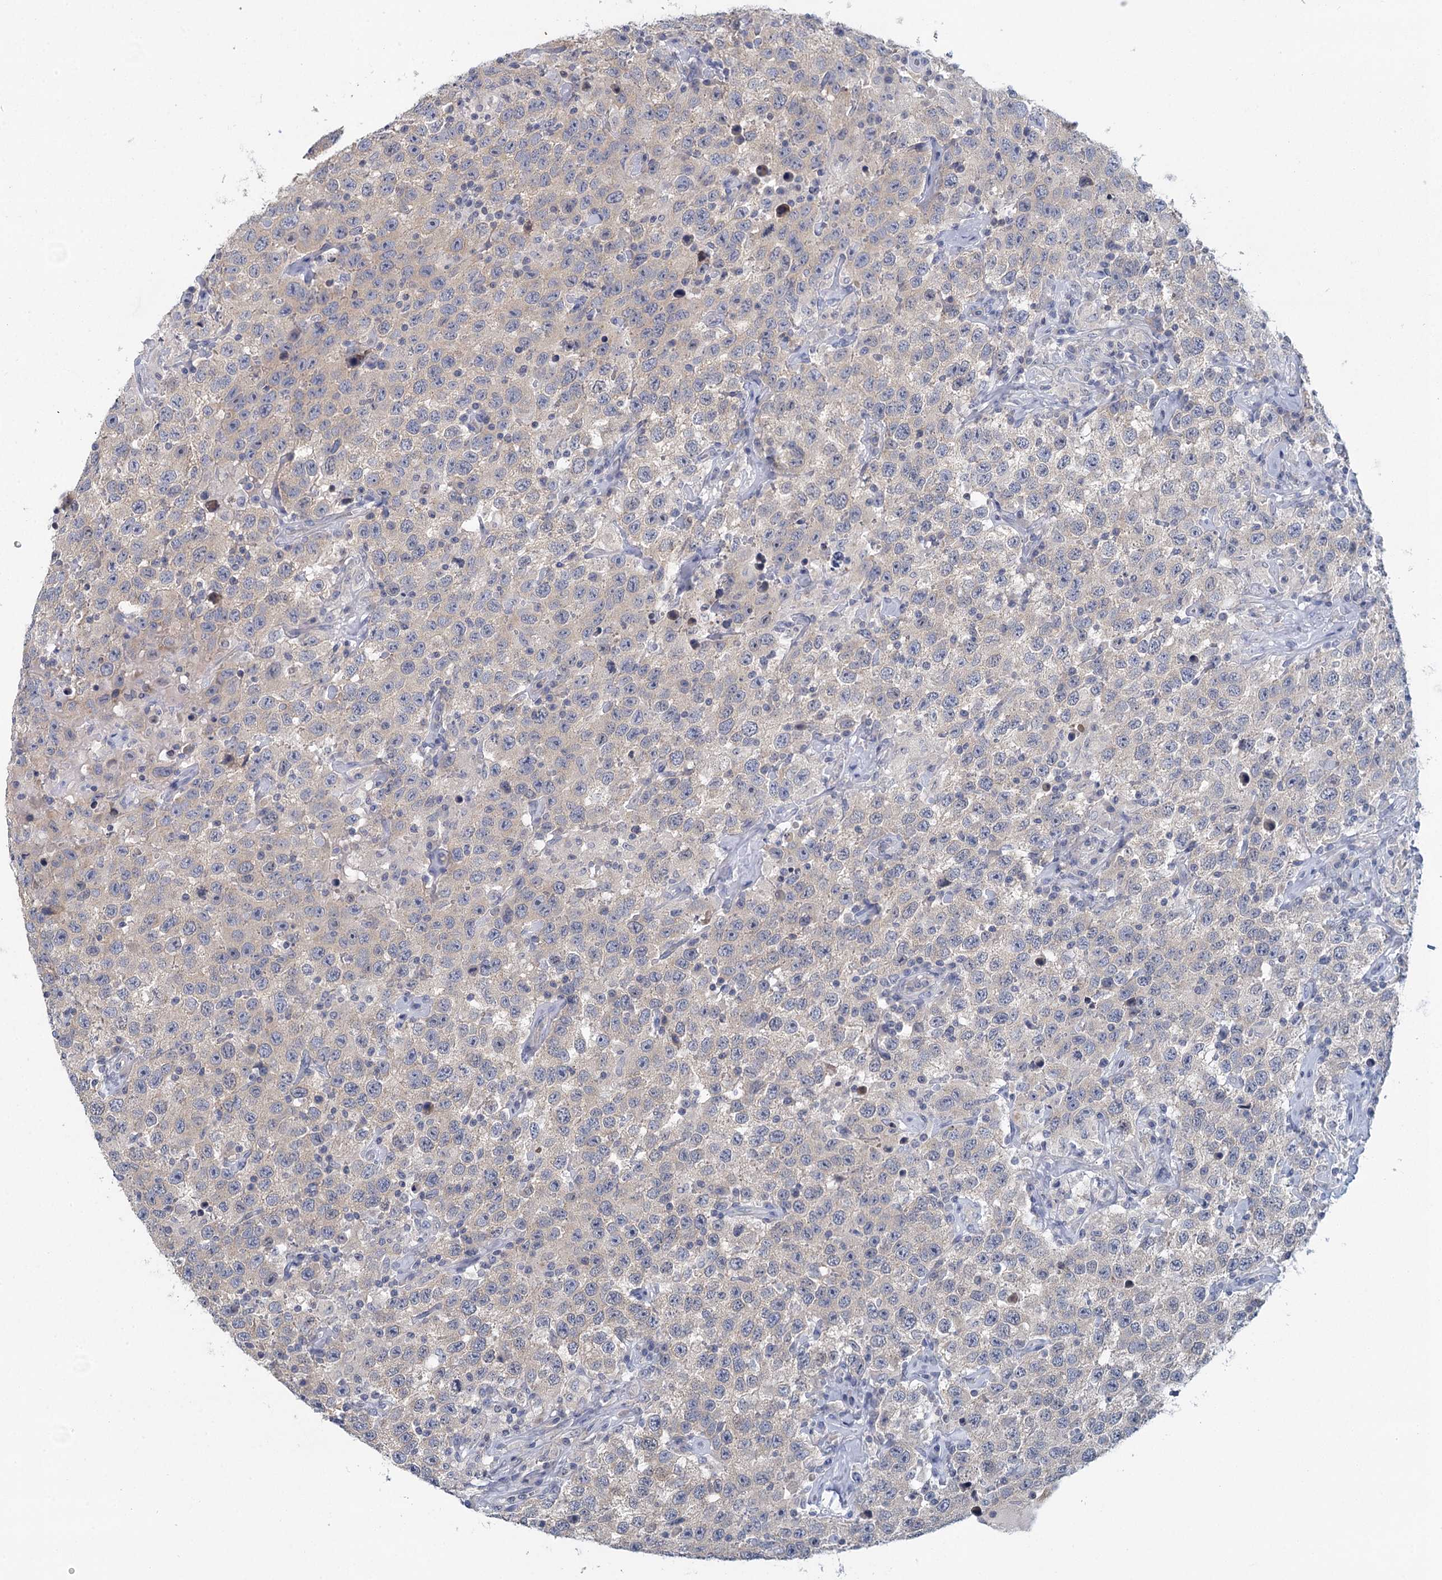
{"staining": {"intensity": "negative", "quantity": "none", "location": "none"}, "tissue": "testis cancer", "cell_type": "Tumor cells", "image_type": "cancer", "snomed": [{"axis": "morphology", "description": "Seminoma, NOS"}, {"axis": "topography", "description": "Testis"}], "caption": "An image of testis cancer stained for a protein shows no brown staining in tumor cells. Nuclei are stained in blue.", "gene": "MYO7B", "patient": {"sex": "male", "age": 41}}